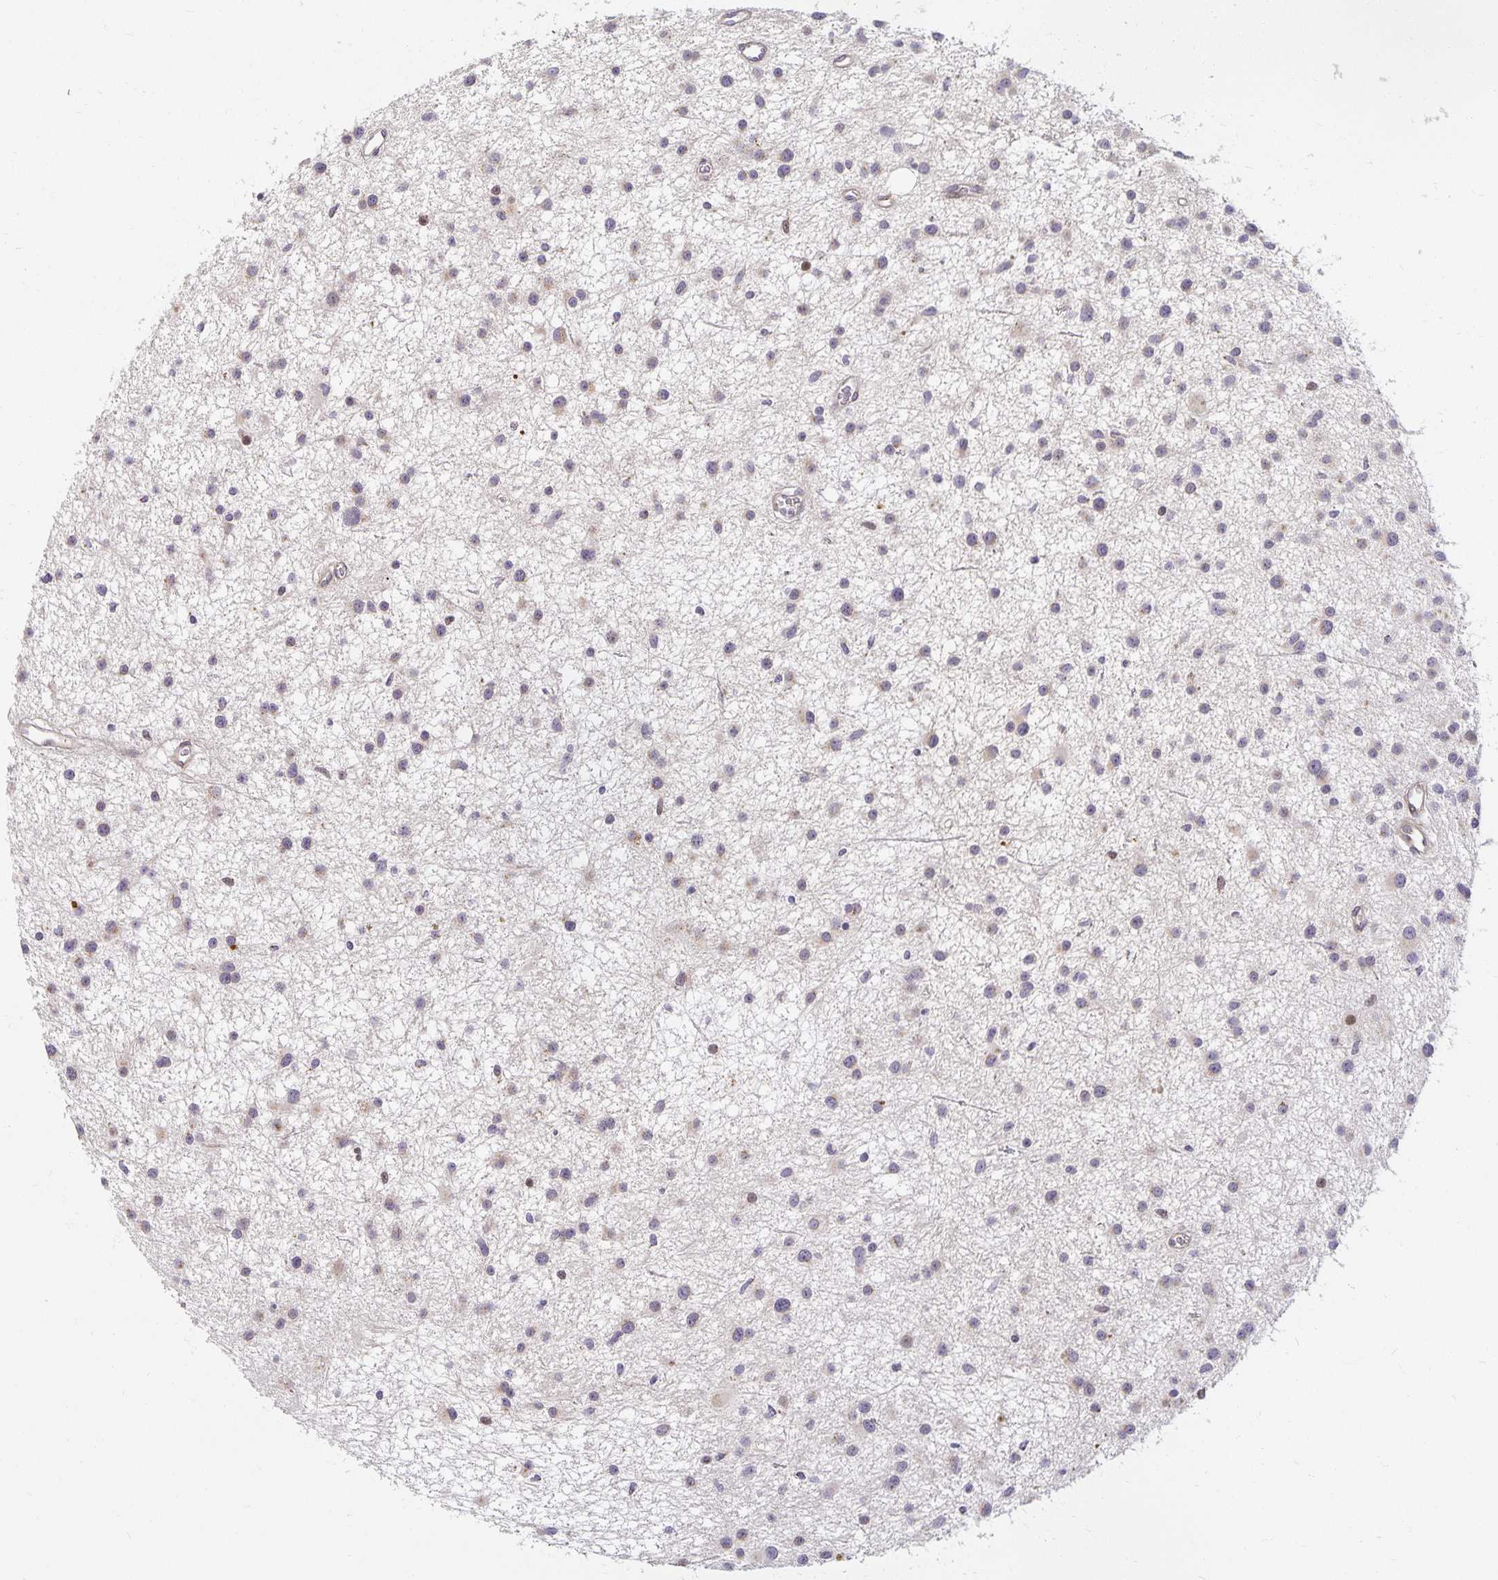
{"staining": {"intensity": "weak", "quantity": "25%-75%", "location": "cytoplasmic/membranous"}, "tissue": "glioma", "cell_type": "Tumor cells", "image_type": "cancer", "snomed": [{"axis": "morphology", "description": "Glioma, malignant, Low grade"}, {"axis": "topography", "description": "Brain"}], "caption": "The photomicrograph displays staining of malignant glioma (low-grade), revealing weak cytoplasmic/membranous protein staining (brown color) within tumor cells. (Brightfield microscopy of DAB IHC at high magnification).", "gene": "EHF", "patient": {"sex": "male", "age": 43}}